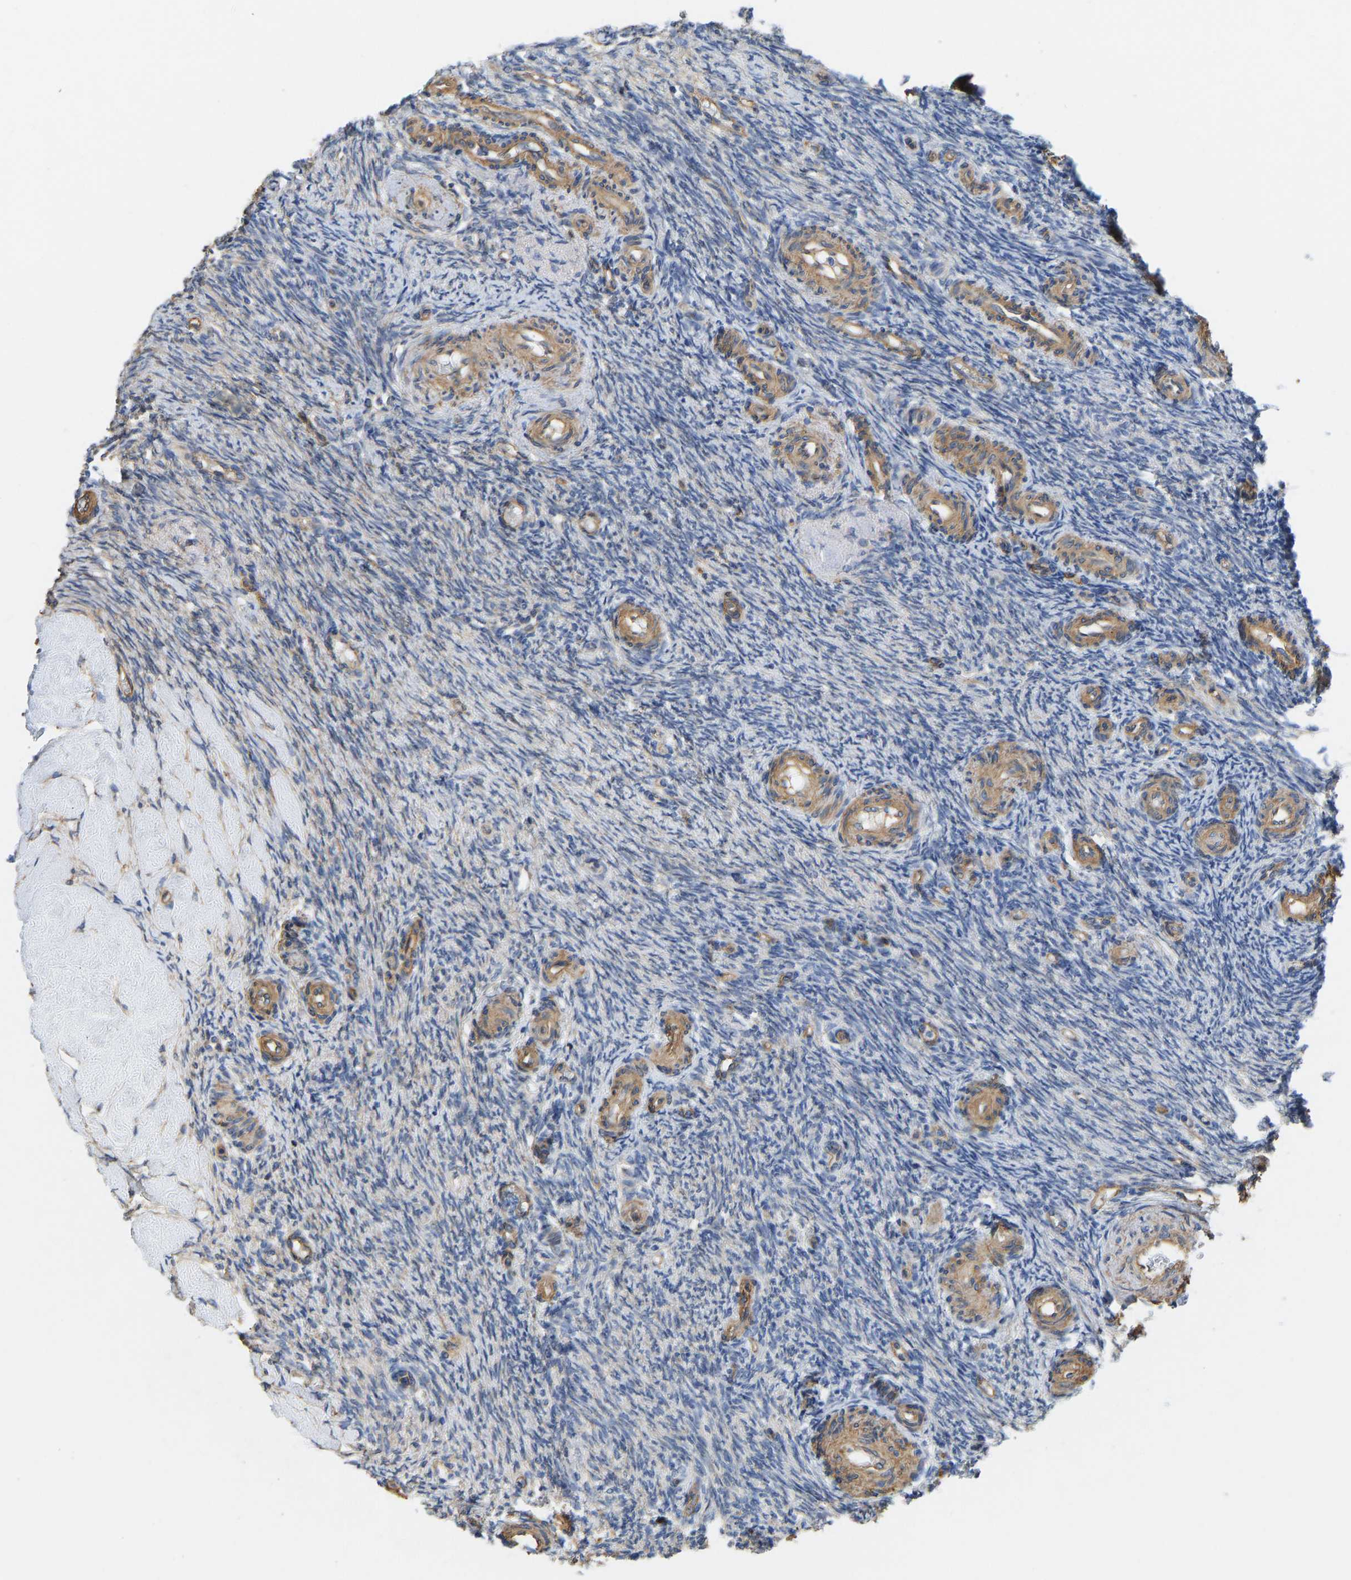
{"staining": {"intensity": "weak", "quantity": ">75%", "location": "cytoplasmic/membranous"}, "tissue": "ovary", "cell_type": "Follicle cells", "image_type": "normal", "snomed": [{"axis": "morphology", "description": "Normal tissue, NOS"}, {"axis": "topography", "description": "Ovary"}], "caption": "Ovary was stained to show a protein in brown. There is low levels of weak cytoplasmic/membranous positivity in approximately >75% of follicle cells. The staining was performed using DAB (3,3'-diaminobenzidine) to visualize the protein expression in brown, while the nuclei were stained in blue with hematoxylin (Magnification: 20x).", "gene": "ELMO2", "patient": {"sex": "female", "age": 41}}